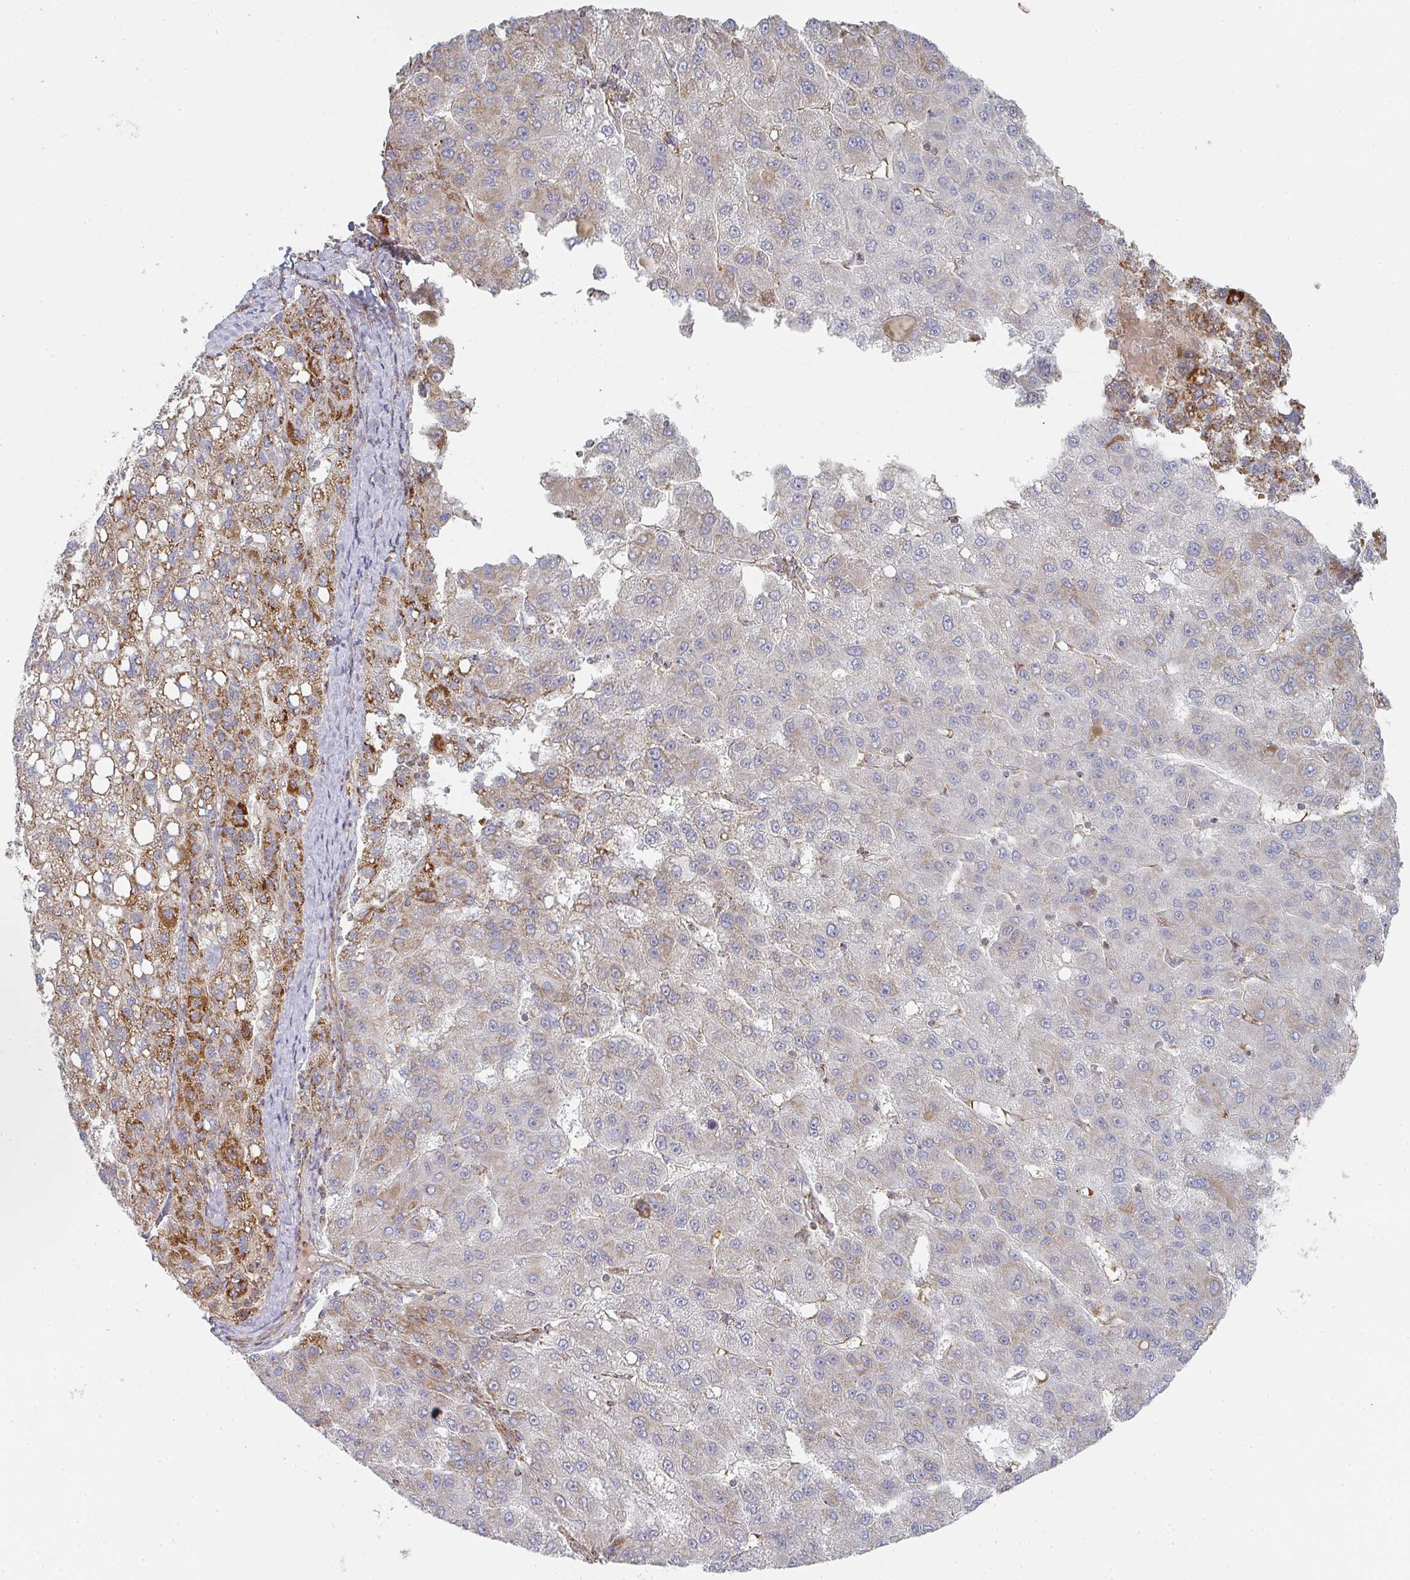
{"staining": {"intensity": "moderate", "quantity": "25%-75%", "location": "cytoplasmic/membranous"}, "tissue": "liver cancer", "cell_type": "Tumor cells", "image_type": "cancer", "snomed": [{"axis": "morphology", "description": "Carcinoma, Hepatocellular, NOS"}, {"axis": "topography", "description": "Liver"}], "caption": "Approximately 25%-75% of tumor cells in human liver cancer (hepatocellular carcinoma) reveal moderate cytoplasmic/membranous protein staining as visualized by brown immunohistochemical staining.", "gene": "ZNF526", "patient": {"sex": "female", "age": 82}}